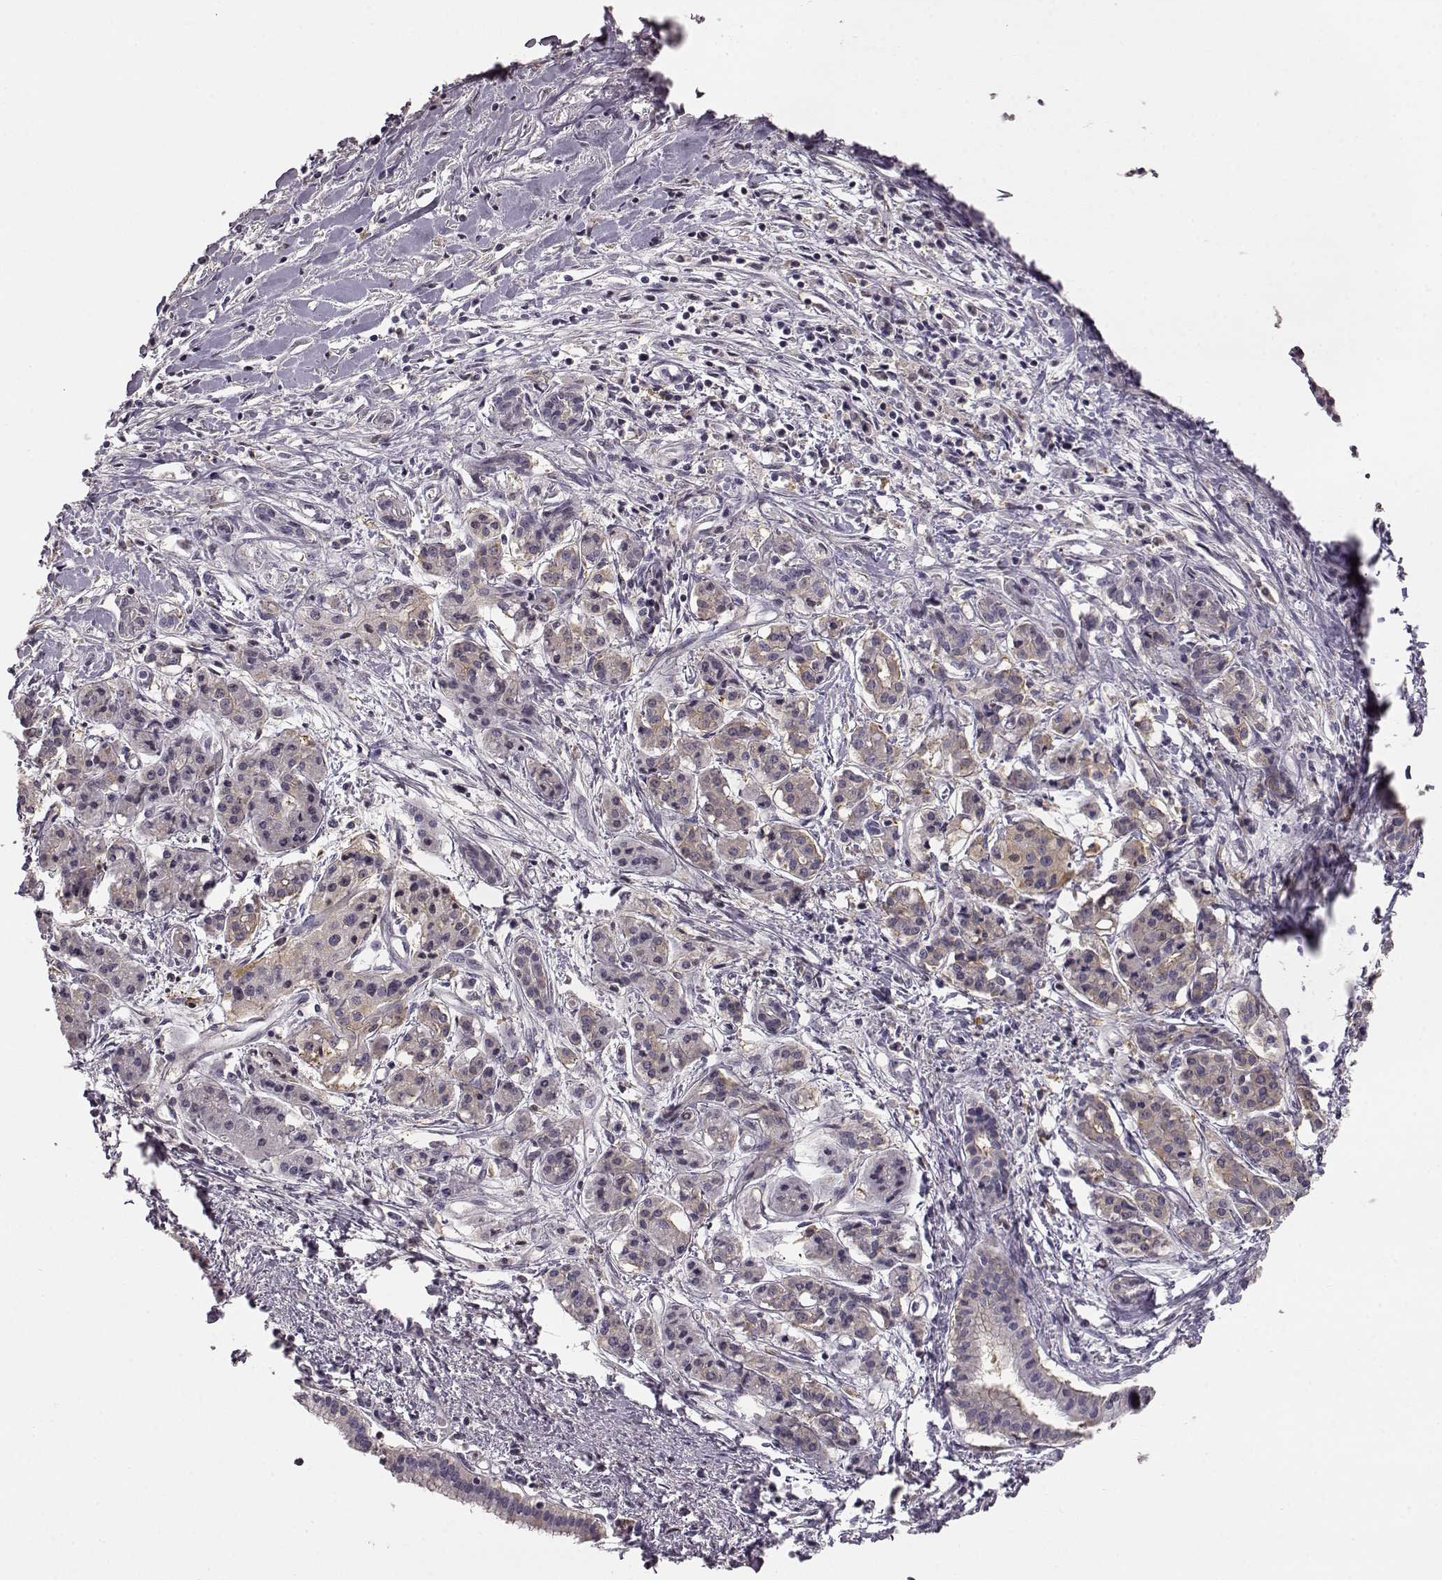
{"staining": {"intensity": "weak", "quantity": "<25%", "location": "cytoplasmic/membranous"}, "tissue": "pancreatic cancer", "cell_type": "Tumor cells", "image_type": "cancer", "snomed": [{"axis": "morphology", "description": "Adenocarcinoma, NOS"}, {"axis": "topography", "description": "Pancreas"}], "caption": "Tumor cells show no significant expression in pancreatic cancer.", "gene": "GPR50", "patient": {"sex": "male", "age": 48}}